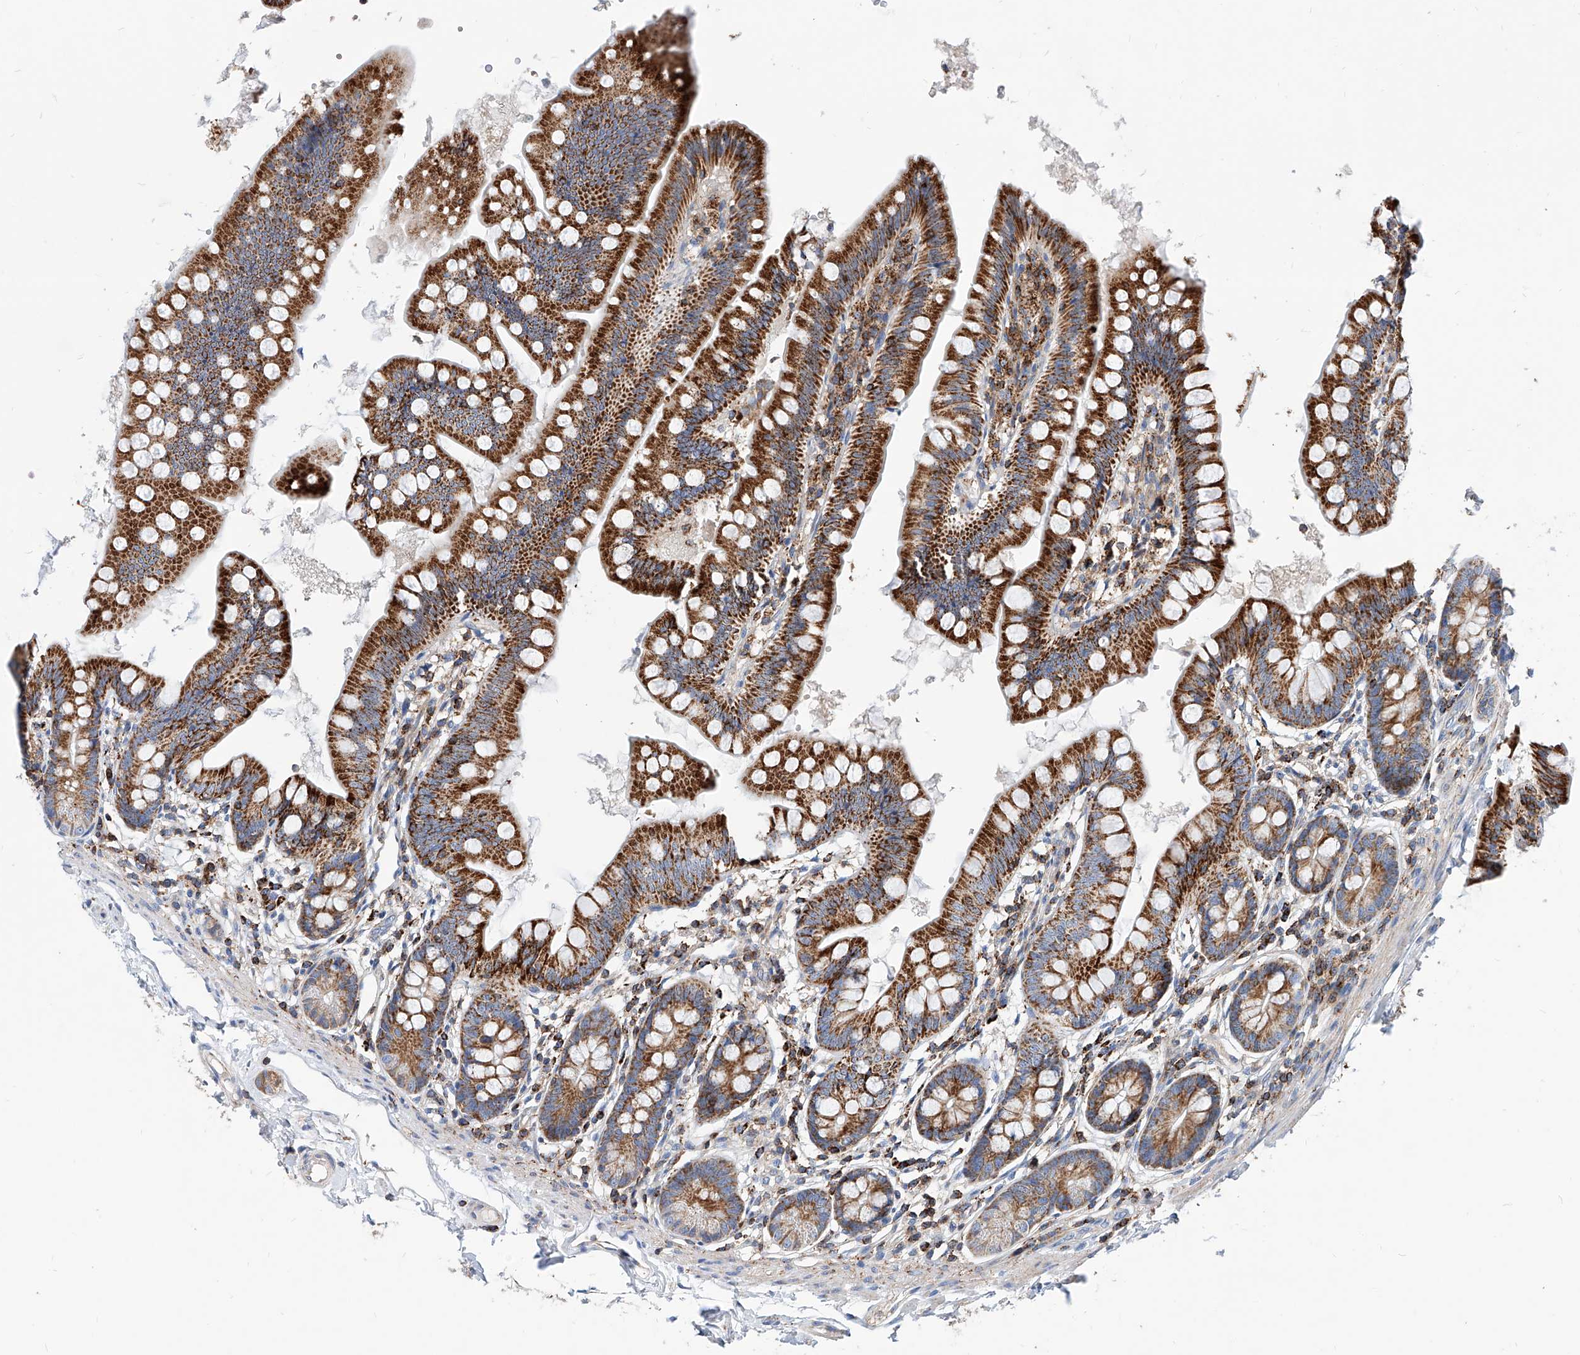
{"staining": {"intensity": "strong", "quantity": ">75%", "location": "cytoplasmic/membranous"}, "tissue": "small intestine", "cell_type": "Glandular cells", "image_type": "normal", "snomed": [{"axis": "morphology", "description": "Normal tissue, NOS"}, {"axis": "topography", "description": "Small intestine"}], "caption": "Immunohistochemical staining of normal human small intestine displays high levels of strong cytoplasmic/membranous staining in about >75% of glandular cells. (Stains: DAB (3,3'-diaminobenzidine) in brown, nuclei in blue, Microscopy: brightfield microscopy at high magnification).", "gene": "CPNE5", "patient": {"sex": "male", "age": 7}}